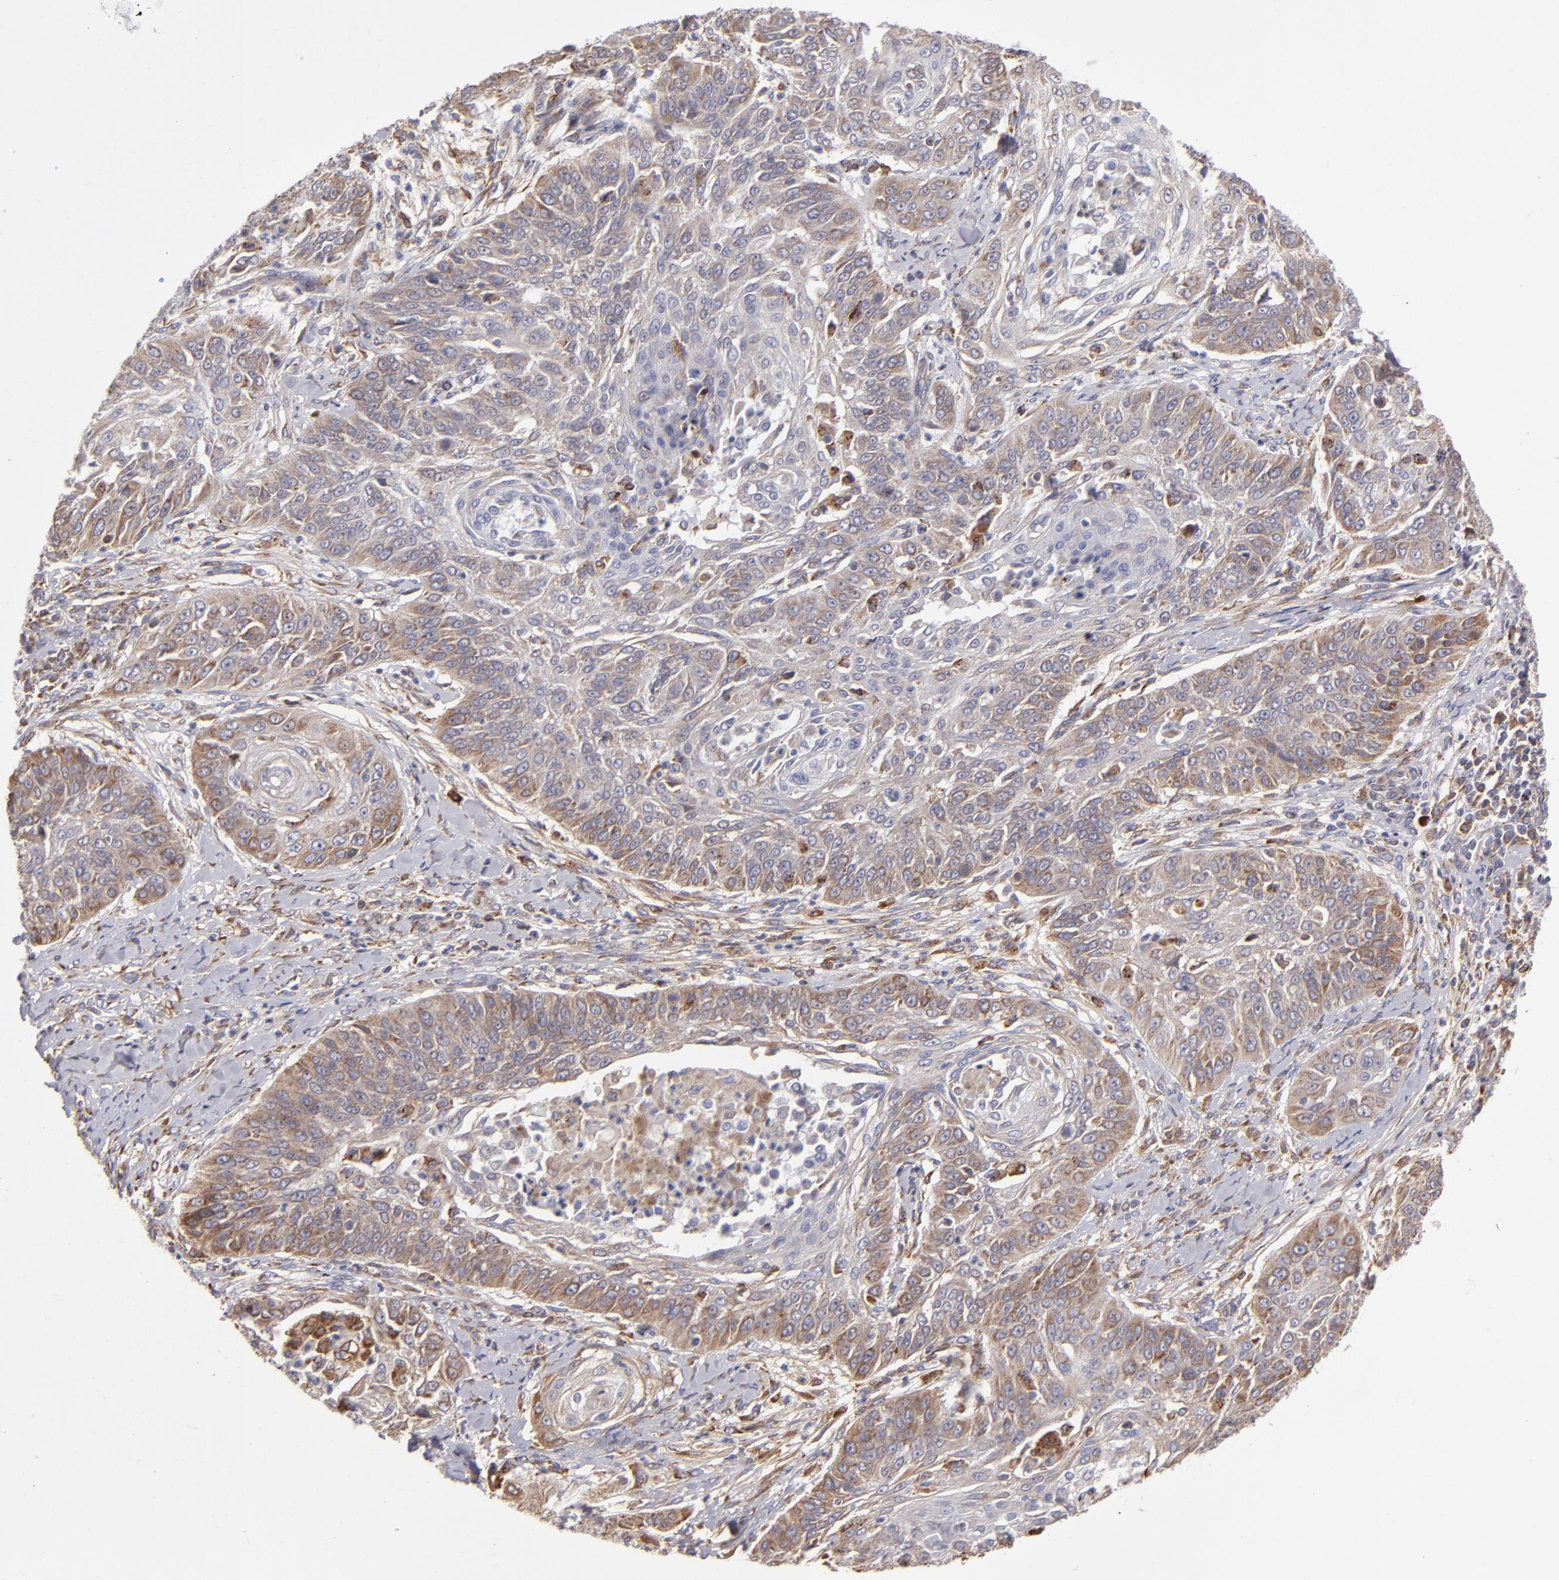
{"staining": {"intensity": "moderate", "quantity": "25%-75%", "location": "cytoplasmic/membranous"}, "tissue": "cervical cancer", "cell_type": "Tumor cells", "image_type": "cancer", "snomed": [{"axis": "morphology", "description": "Squamous cell carcinoma, NOS"}, {"axis": "topography", "description": "Cervix"}], "caption": "Cervical cancer was stained to show a protein in brown. There is medium levels of moderate cytoplasmic/membranous staining in approximately 25%-75% of tumor cells. (DAB (3,3'-diaminobenzidine) IHC, brown staining for protein, blue staining for nuclei).", "gene": "CFB", "patient": {"sex": "female", "age": 64}}